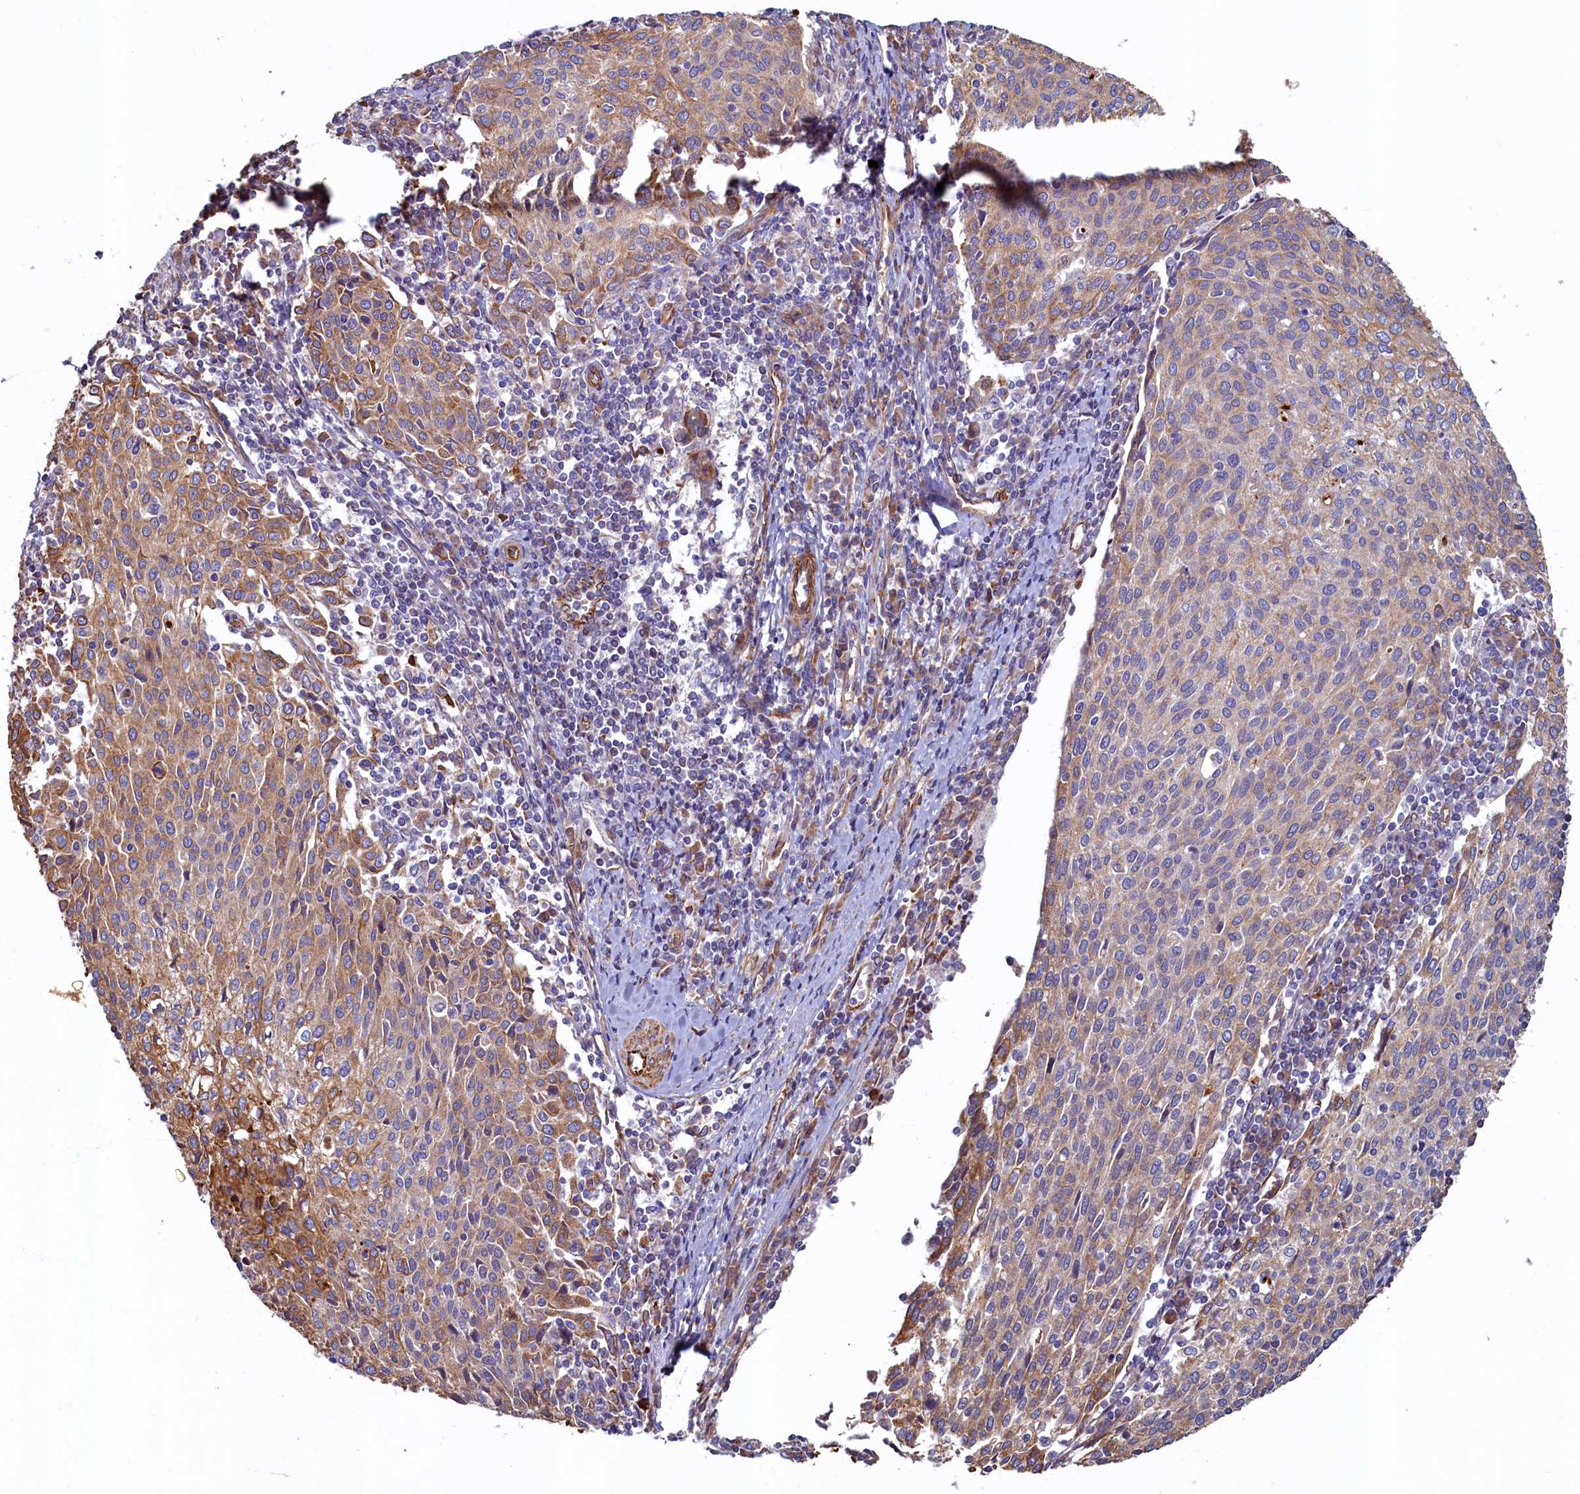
{"staining": {"intensity": "moderate", "quantity": ">75%", "location": "cytoplasmic/membranous"}, "tissue": "cervical cancer", "cell_type": "Tumor cells", "image_type": "cancer", "snomed": [{"axis": "morphology", "description": "Squamous cell carcinoma, NOS"}, {"axis": "topography", "description": "Cervix"}], "caption": "A high-resolution micrograph shows immunohistochemistry (IHC) staining of squamous cell carcinoma (cervical), which exhibits moderate cytoplasmic/membranous positivity in approximately >75% of tumor cells. (Stains: DAB (3,3'-diaminobenzidine) in brown, nuclei in blue, Microscopy: brightfield microscopy at high magnification).", "gene": "LRRC57", "patient": {"sex": "female", "age": 46}}